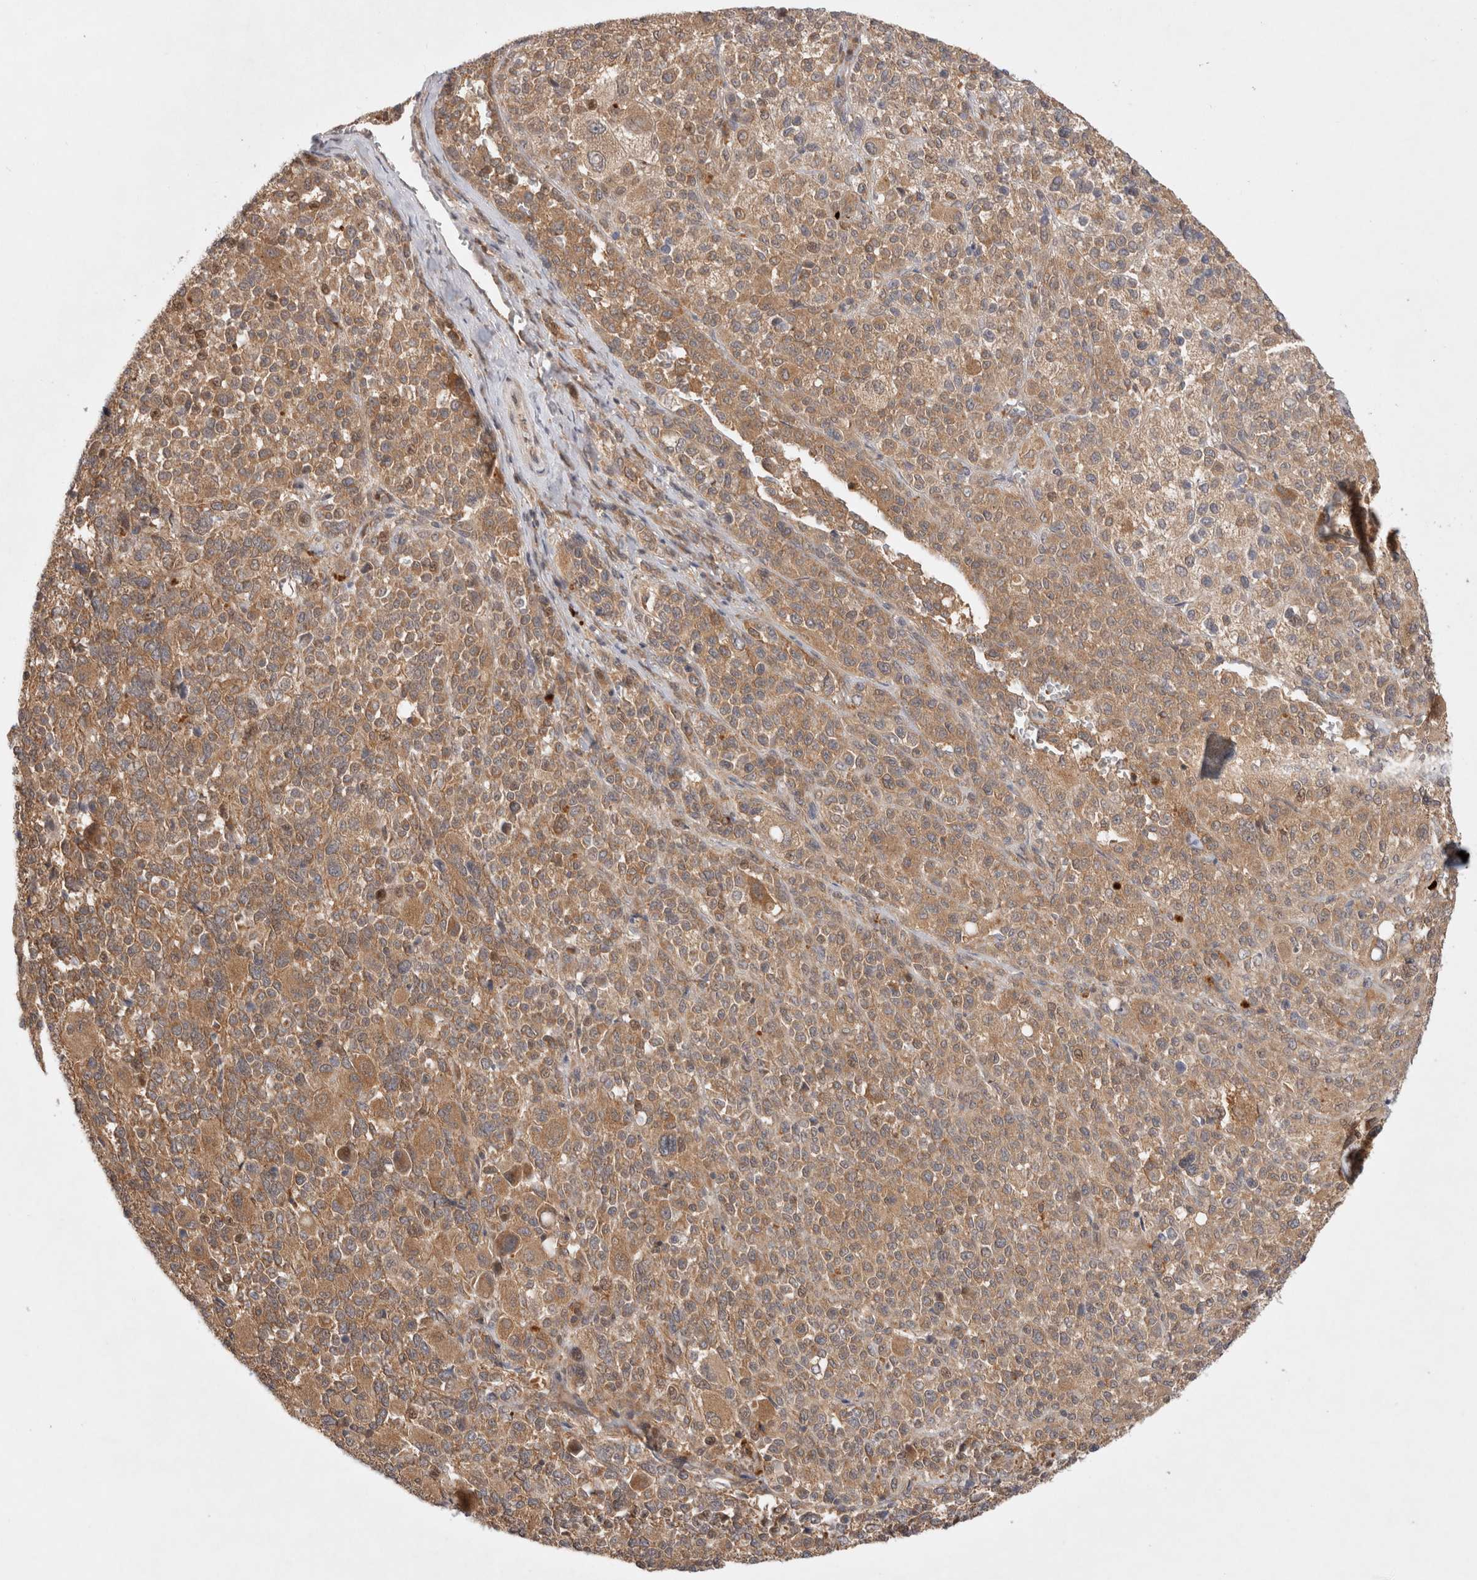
{"staining": {"intensity": "moderate", "quantity": ">75%", "location": "cytoplasmic/membranous"}, "tissue": "melanoma", "cell_type": "Tumor cells", "image_type": "cancer", "snomed": [{"axis": "morphology", "description": "Malignant melanoma, Metastatic site"}, {"axis": "topography", "description": "Skin"}], "caption": "Protein analysis of melanoma tissue displays moderate cytoplasmic/membranous staining in approximately >75% of tumor cells.", "gene": "HTT", "patient": {"sex": "female", "age": 74}}